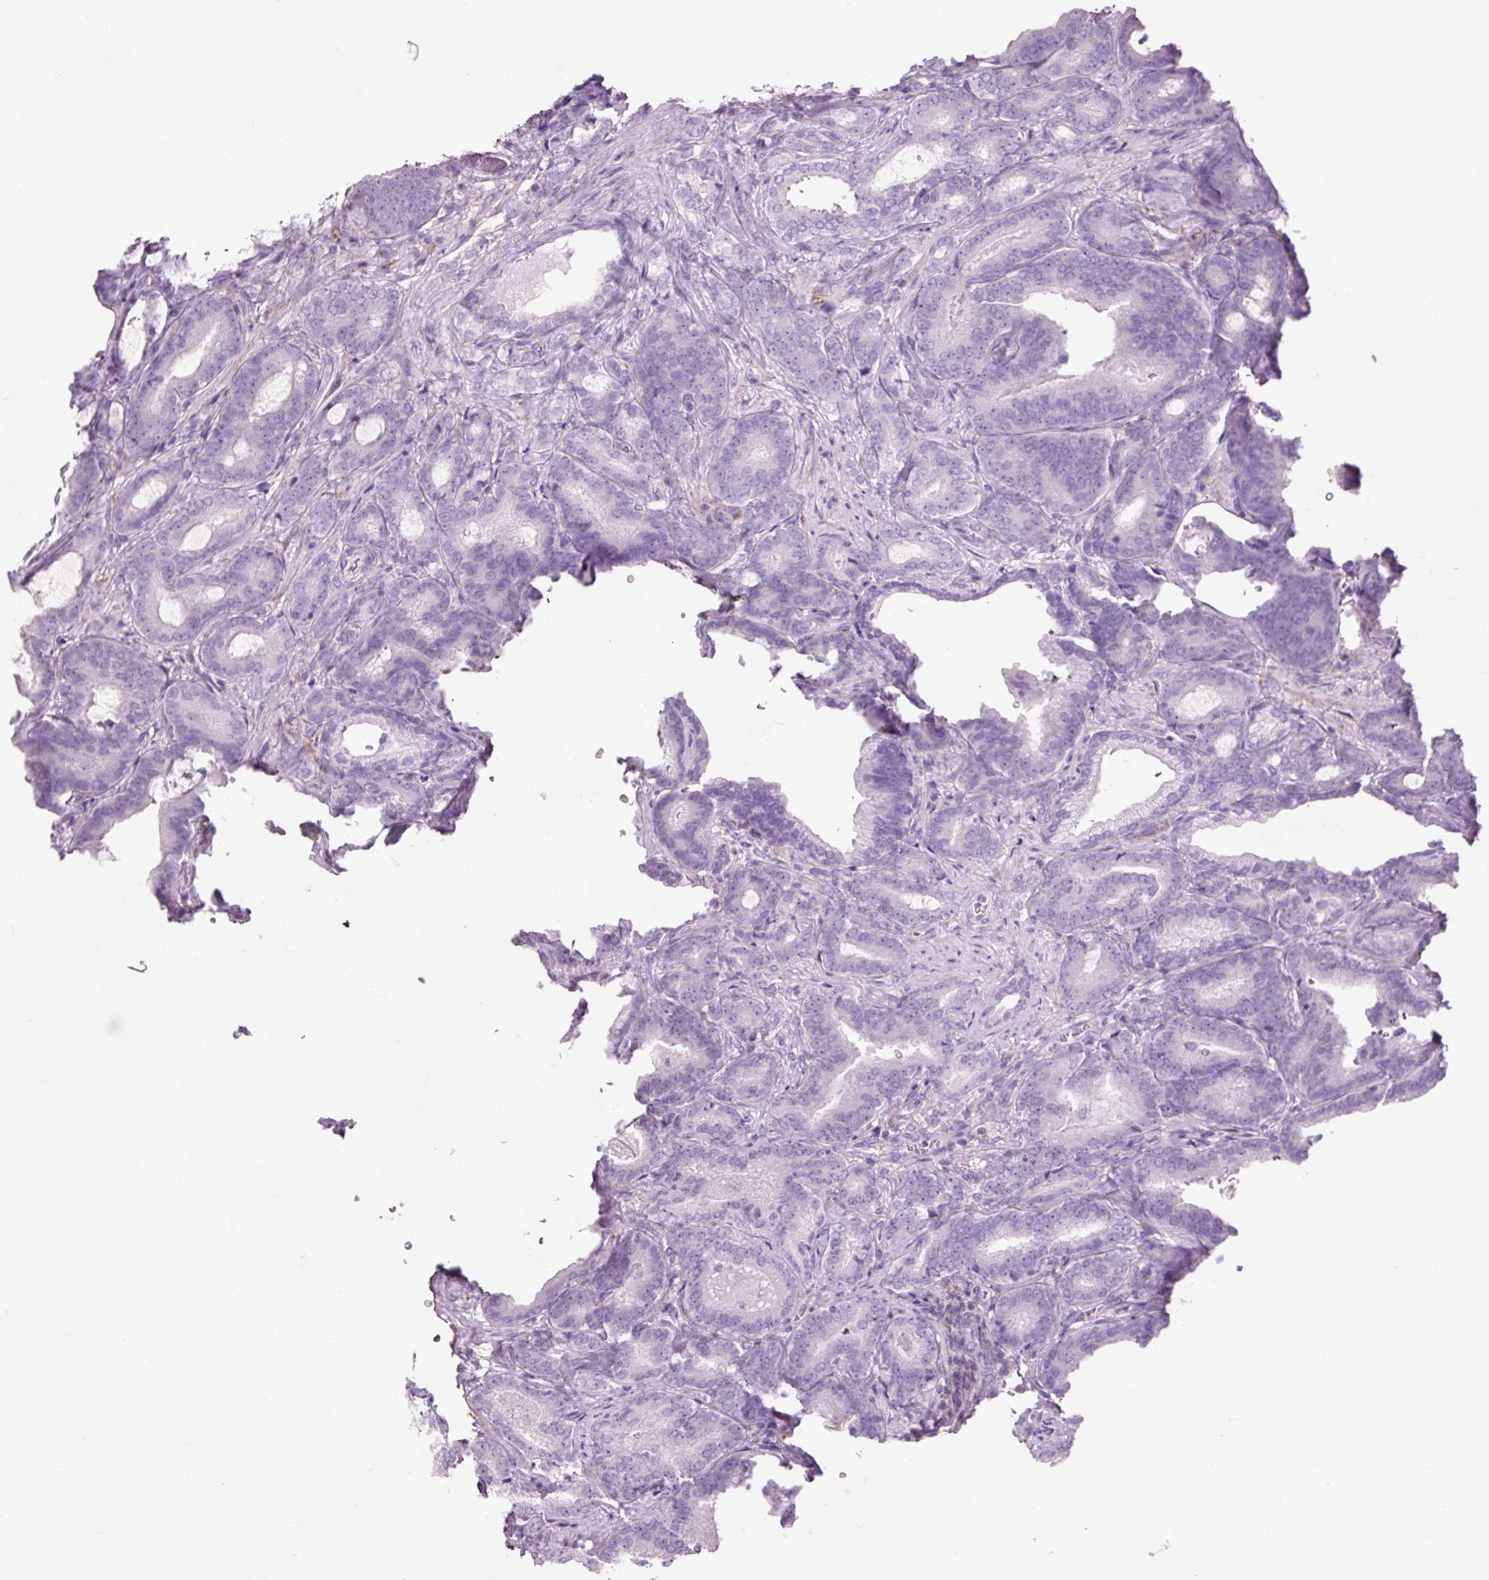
{"staining": {"intensity": "negative", "quantity": "none", "location": "none"}, "tissue": "prostate cancer", "cell_type": "Tumor cells", "image_type": "cancer", "snomed": [{"axis": "morphology", "description": "Adenocarcinoma, Low grade"}, {"axis": "topography", "description": "Prostate and seminal vesicle, NOS"}], "caption": "Immunohistochemical staining of adenocarcinoma (low-grade) (prostate) demonstrates no significant expression in tumor cells.", "gene": "OR10A7", "patient": {"sex": "male", "age": 61}}